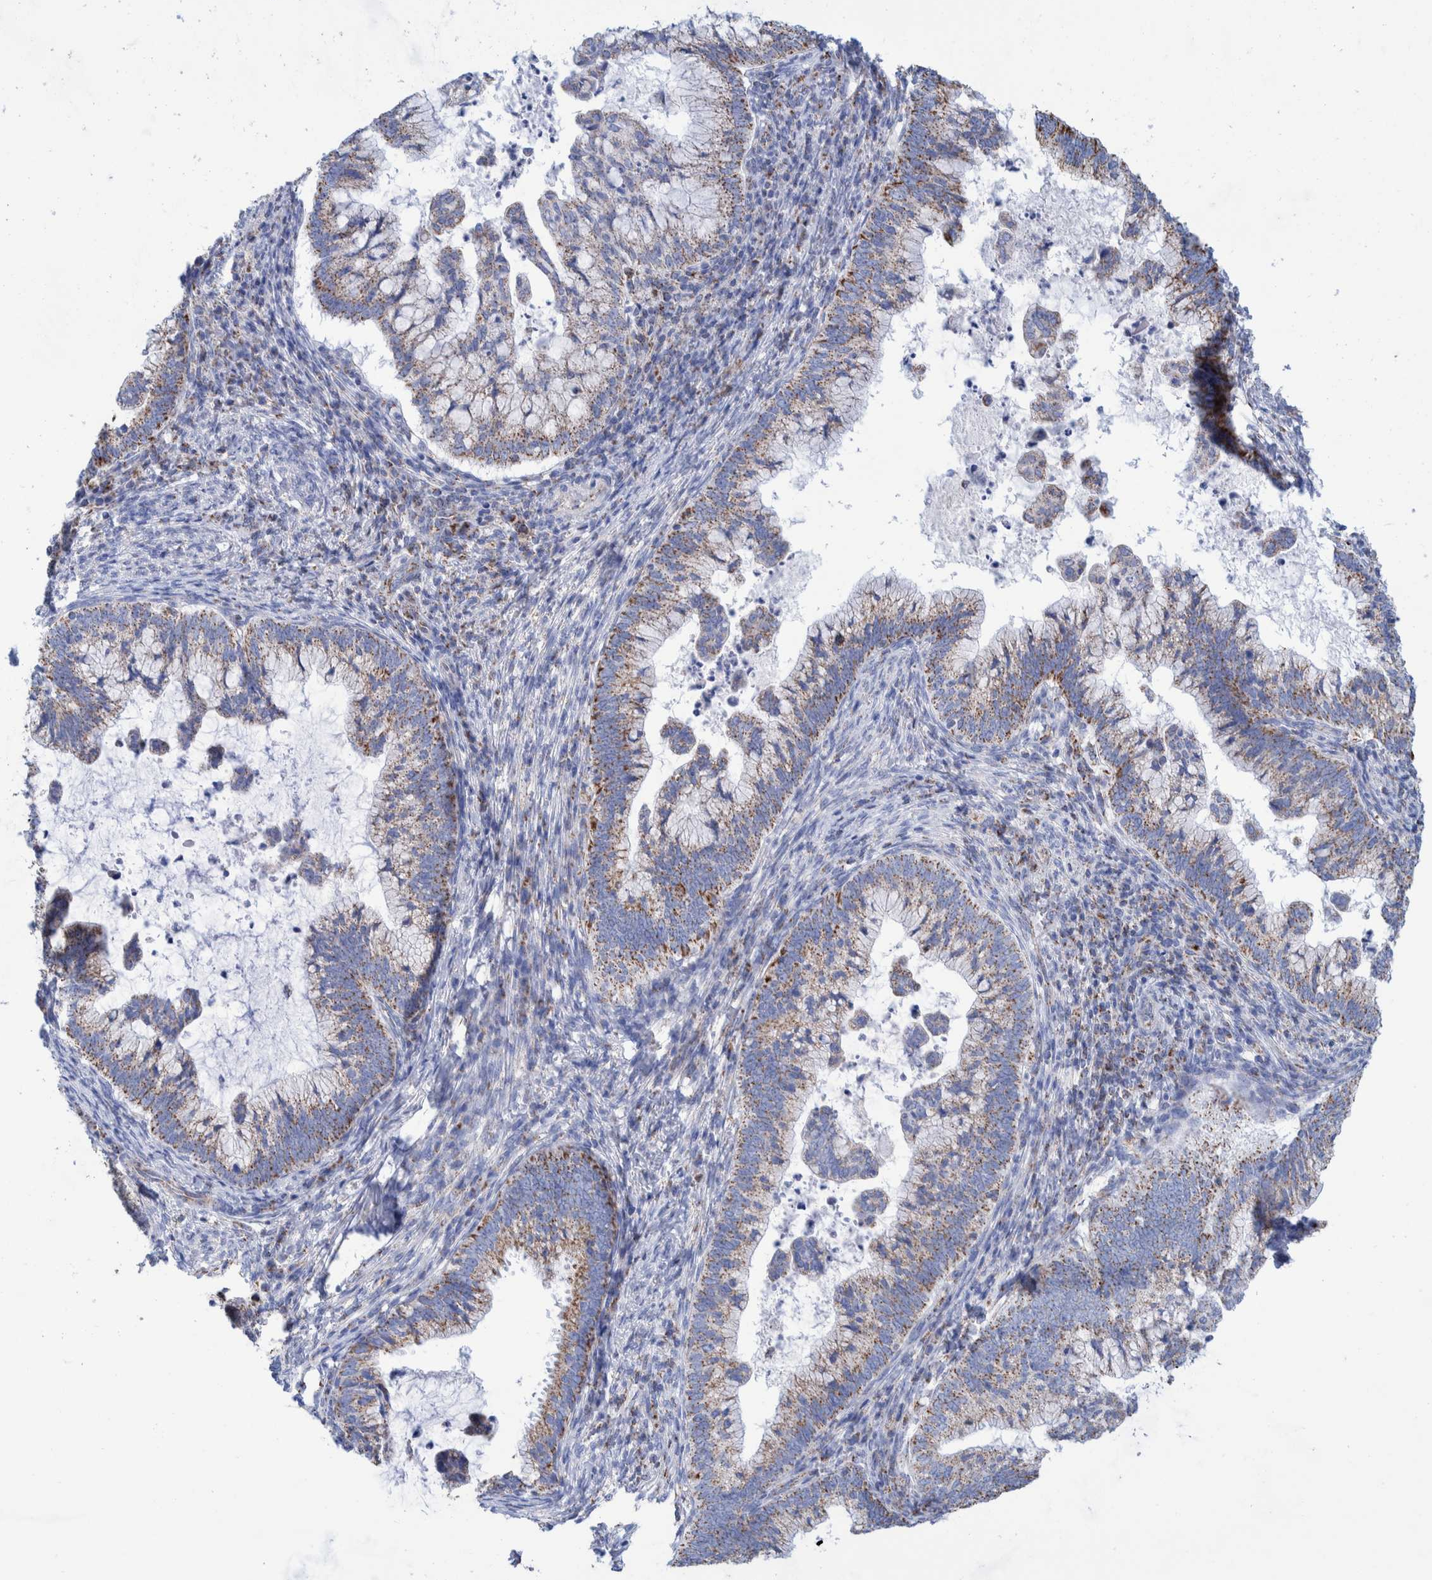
{"staining": {"intensity": "weak", "quantity": ">75%", "location": "cytoplasmic/membranous"}, "tissue": "cervical cancer", "cell_type": "Tumor cells", "image_type": "cancer", "snomed": [{"axis": "morphology", "description": "Adenocarcinoma, NOS"}, {"axis": "topography", "description": "Cervix"}], "caption": "A micrograph showing weak cytoplasmic/membranous staining in about >75% of tumor cells in cervical cancer, as visualized by brown immunohistochemical staining.", "gene": "DECR1", "patient": {"sex": "female", "age": 36}}